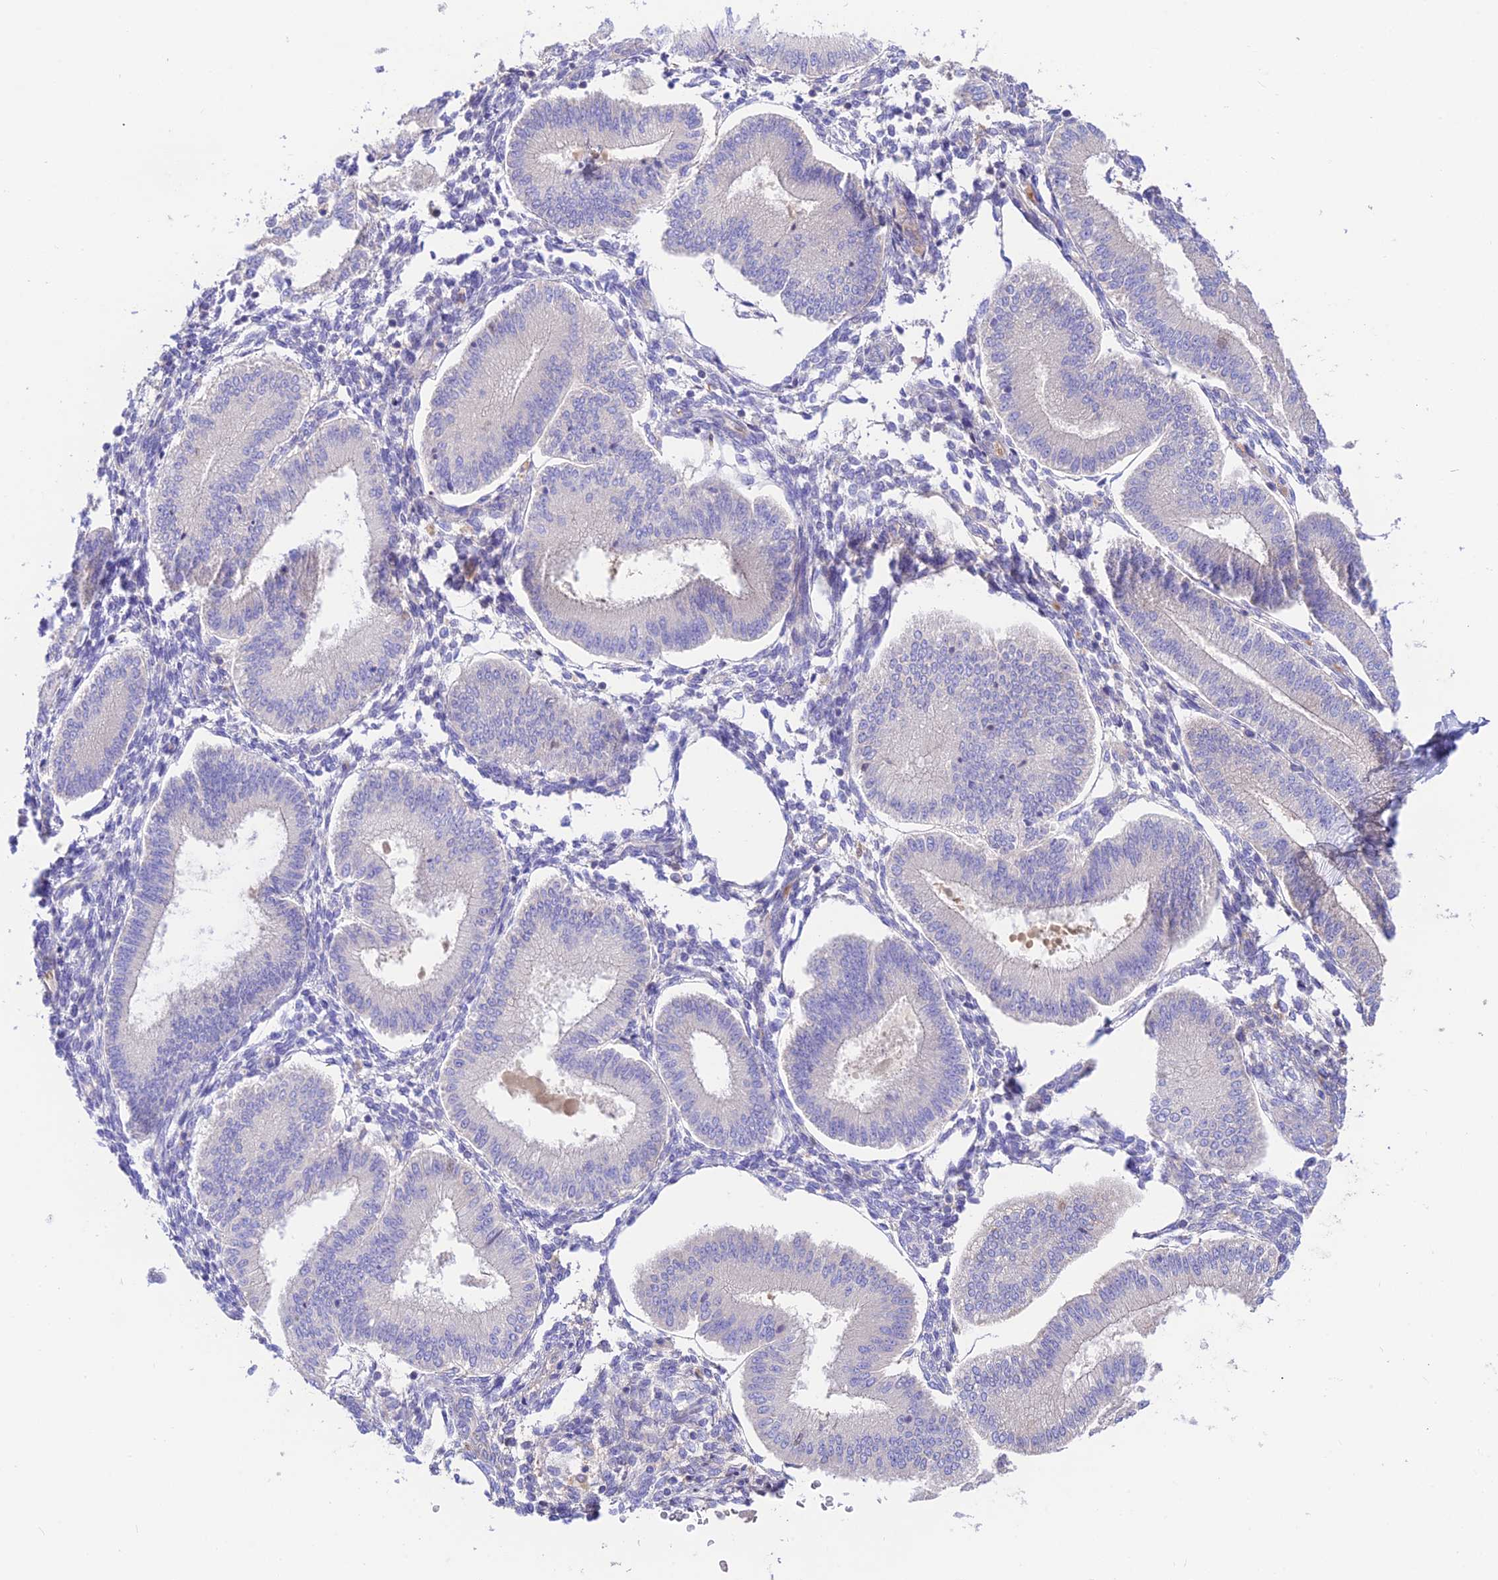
{"staining": {"intensity": "negative", "quantity": "none", "location": "none"}, "tissue": "endometrium", "cell_type": "Cells in endometrial stroma", "image_type": "normal", "snomed": [{"axis": "morphology", "description": "Normal tissue, NOS"}, {"axis": "topography", "description": "Endometrium"}], "caption": "Immunohistochemistry micrograph of benign endometrium stained for a protein (brown), which reveals no staining in cells in endometrial stroma. Brightfield microscopy of immunohistochemistry stained with DAB (3,3'-diaminobenzidine) (brown) and hematoxylin (blue), captured at high magnification.", "gene": "NLRP9", "patient": {"sex": "female", "age": 39}}